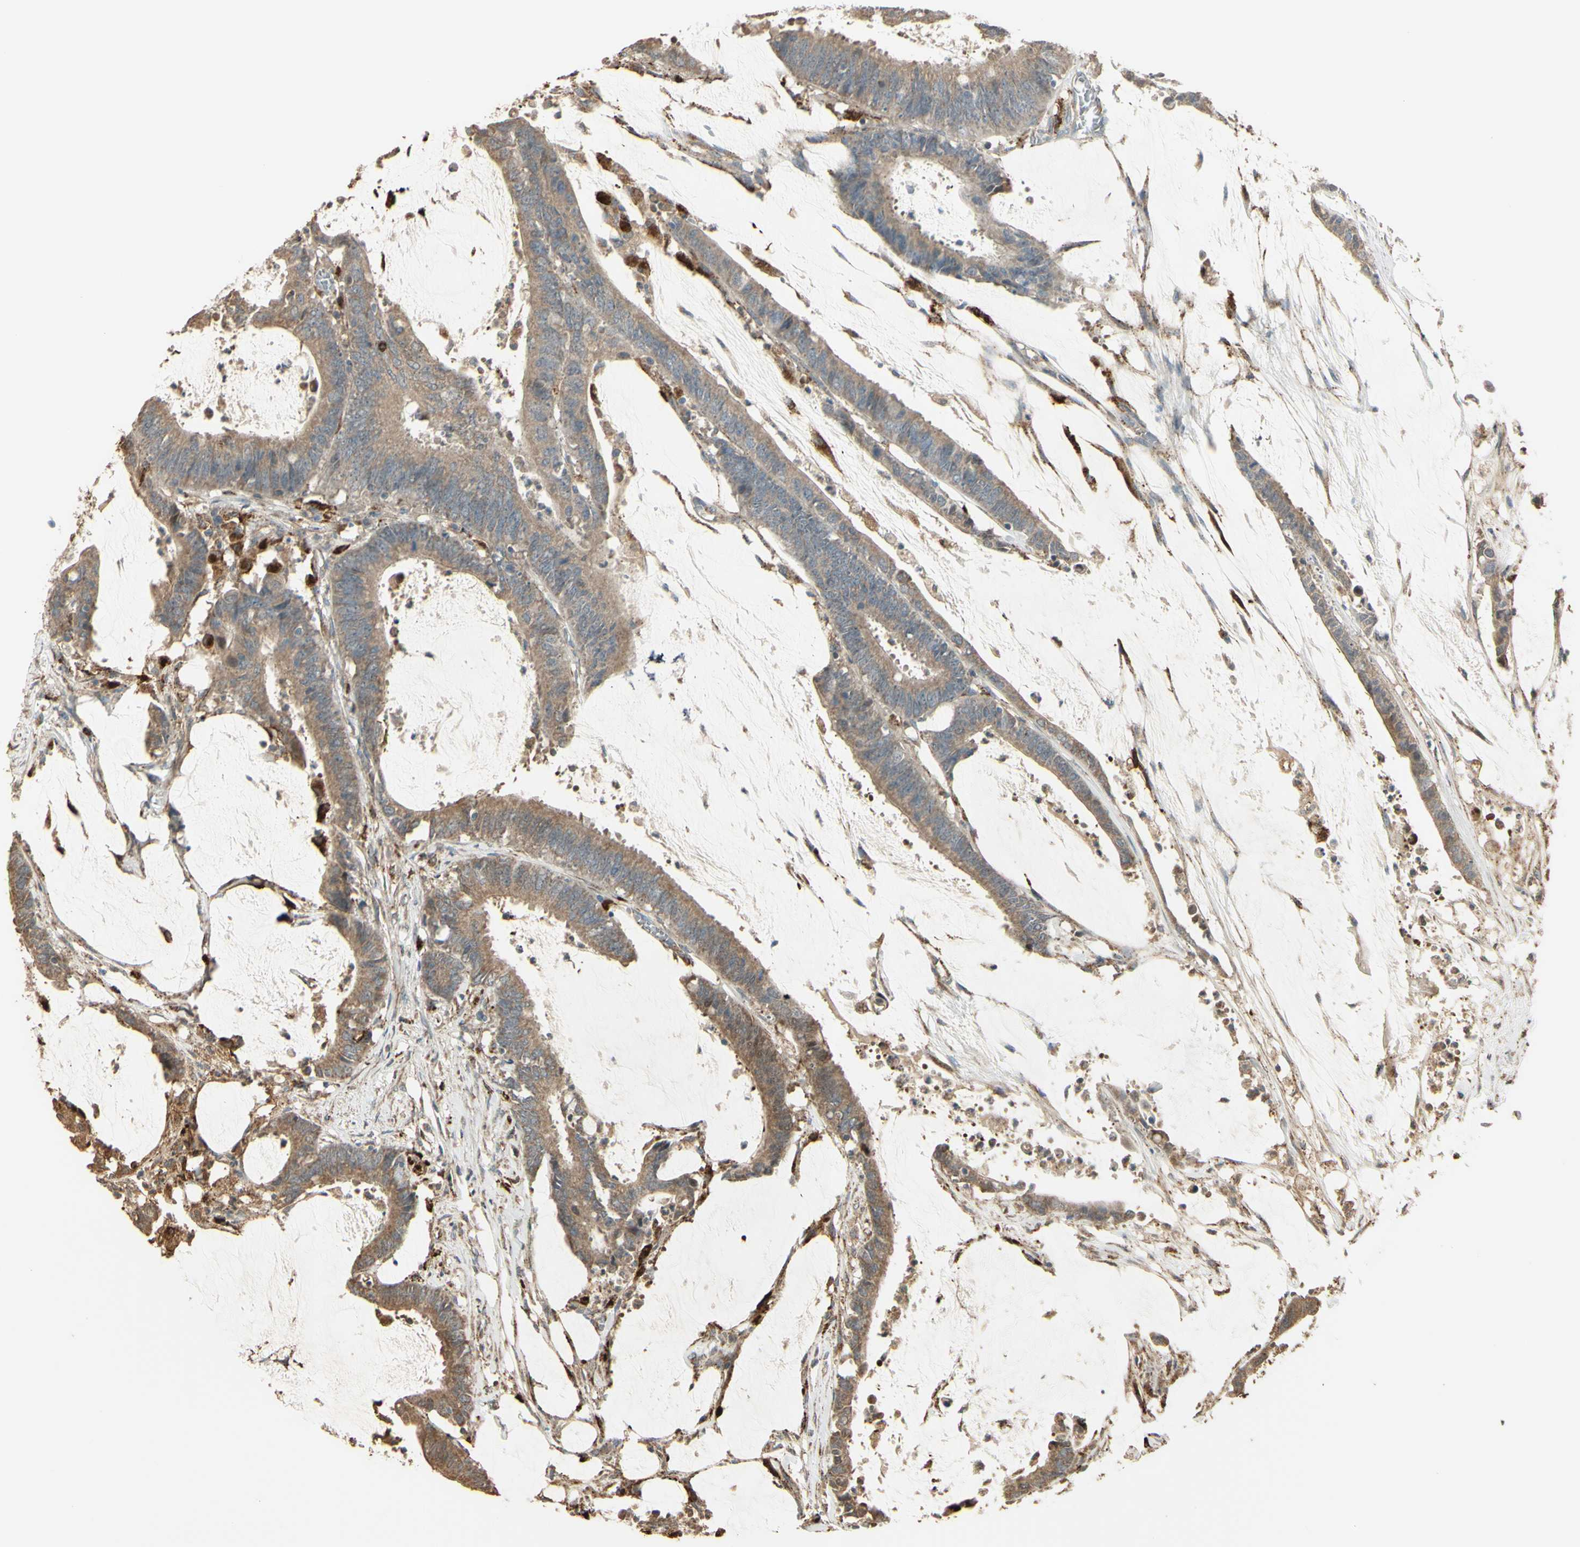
{"staining": {"intensity": "moderate", "quantity": ">75%", "location": "cytoplasmic/membranous"}, "tissue": "colorectal cancer", "cell_type": "Tumor cells", "image_type": "cancer", "snomed": [{"axis": "morphology", "description": "Adenocarcinoma, NOS"}, {"axis": "topography", "description": "Rectum"}], "caption": "Colorectal cancer (adenocarcinoma) stained with a protein marker reveals moderate staining in tumor cells.", "gene": "ANGPTL1", "patient": {"sex": "female", "age": 66}}